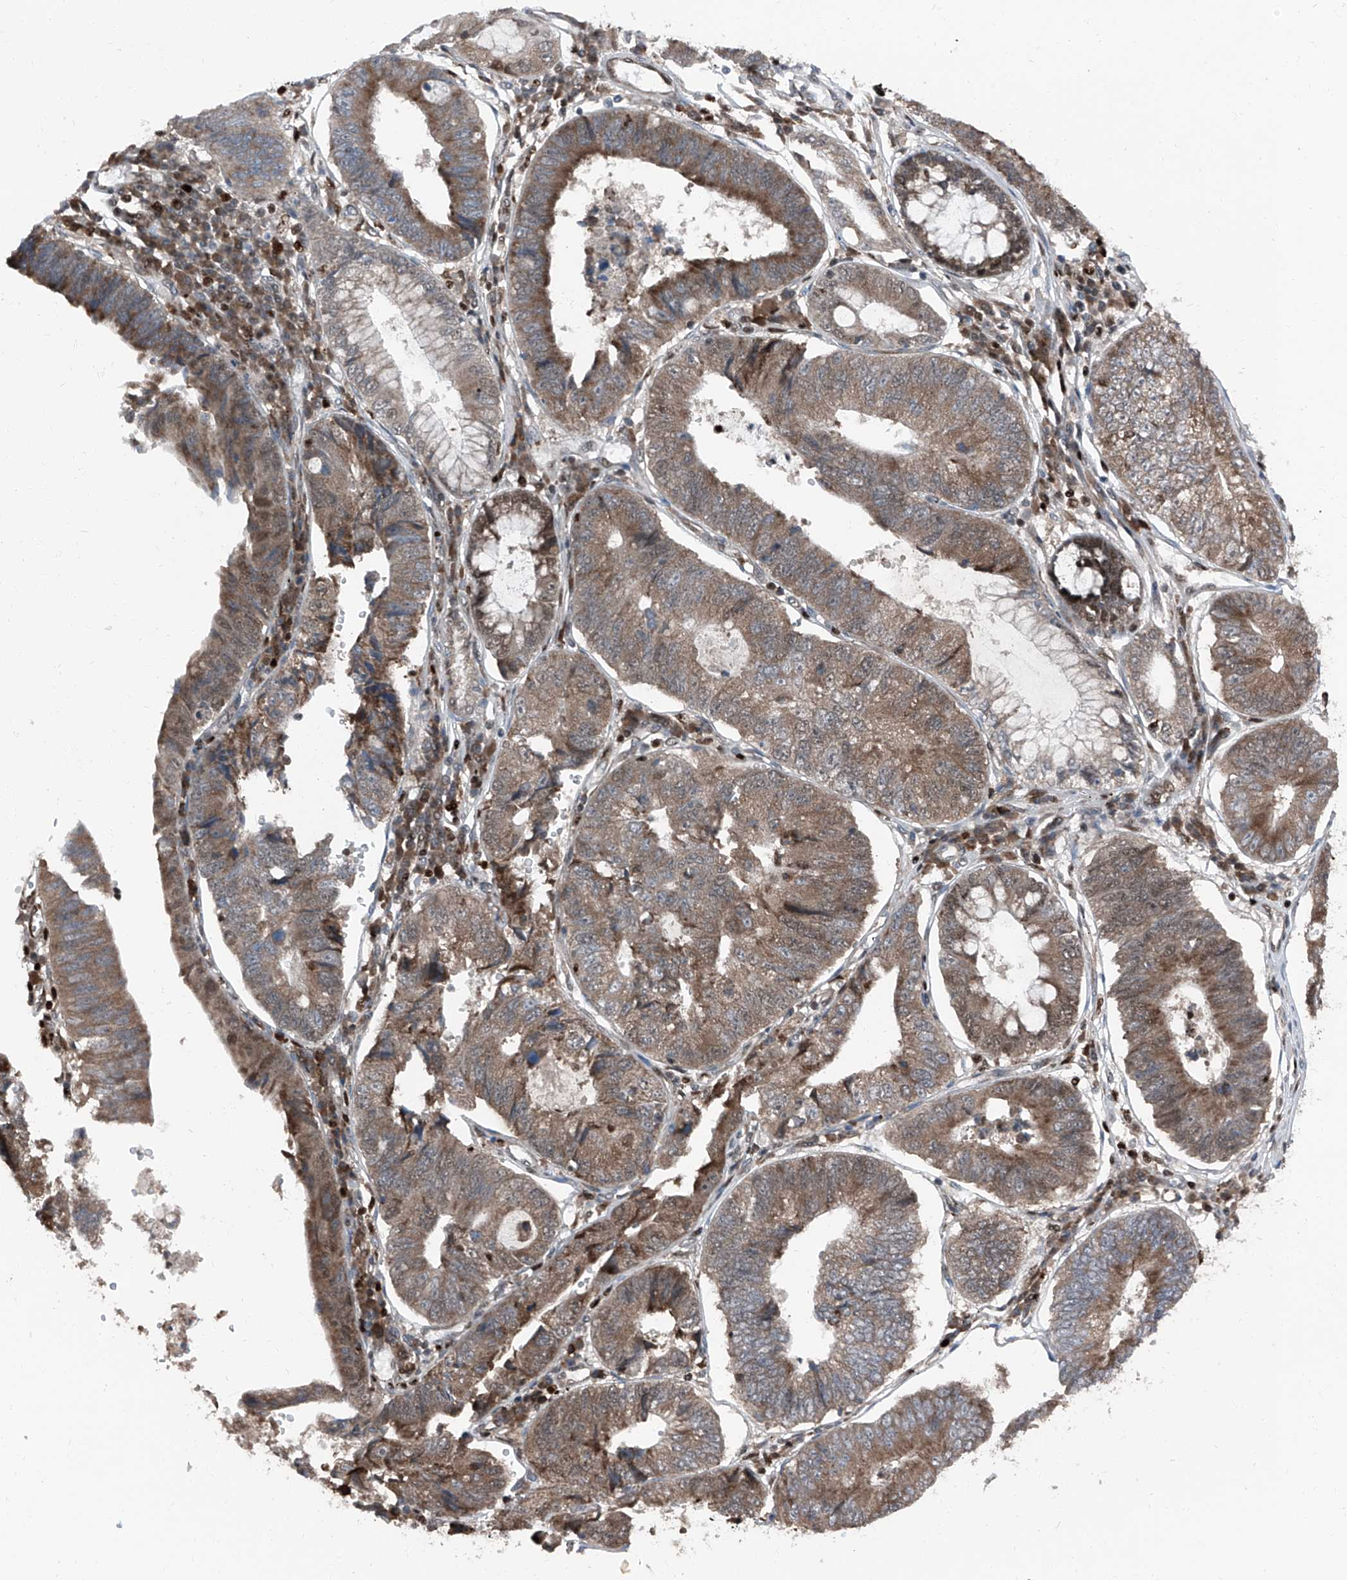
{"staining": {"intensity": "moderate", "quantity": ">75%", "location": "cytoplasmic/membranous,nuclear"}, "tissue": "stomach cancer", "cell_type": "Tumor cells", "image_type": "cancer", "snomed": [{"axis": "morphology", "description": "Adenocarcinoma, NOS"}, {"axis": "topography", "description": "Stomach"}], "caption": "DAB (3,3'-diaminobenzidine) immunohistochemical staining of human adenocarcinoma (stomach) shows moderate cytoplasmic/membranous and nuclear protein positivity in about >75% of tumor cells. The staining was performed using DAB (3,3'-diaminobenzidine) to visualize the protein expression in brown, while the nuclei were stained in blue with hematoxylin (Magnification: 20x).", "gene": "FKBP5", "patient": {"sex": "male", "age": 59}}